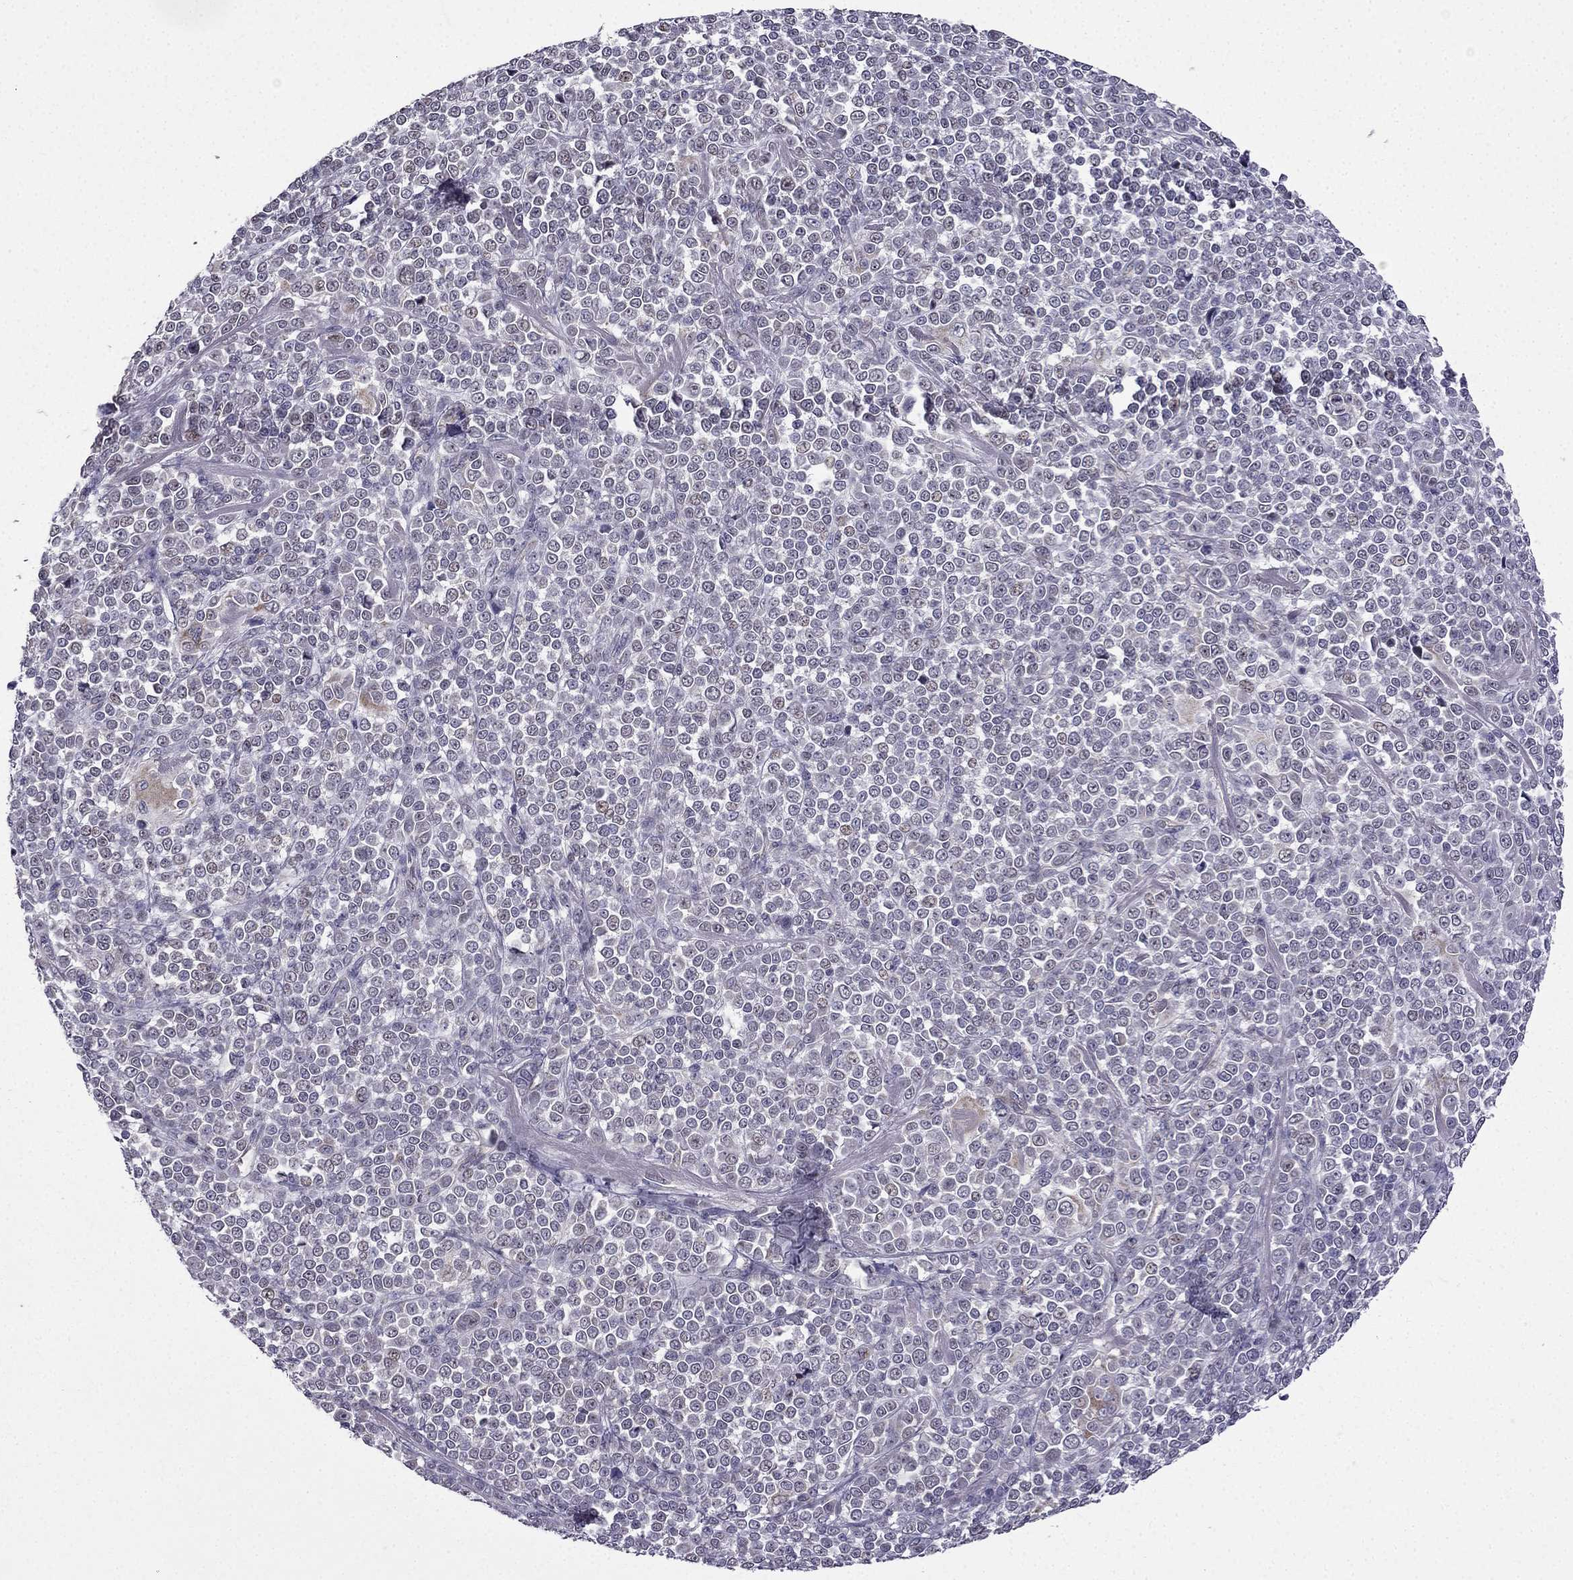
{"staining": {"intensity": "negative", "quantity": "none", "location": "none"}, "tissue": "melanoma", "cell_type": "Tumor cells", "image_type": "cancer", "snomed": [{"axis": "morphology", "description": "Malignant melanoma, NOS"}, {"axis": "topography", "description": "Skin"}], "caption": "Malignant melanoma was stained to show a protein in brown. There is no significant staining in tumor cells. The staining is performed using DAB brown chromogen with nuclei counter-stained in using hematoxylin.", "gene": "SLC6A2", "patient": {"sex": "female", "age": 95}}